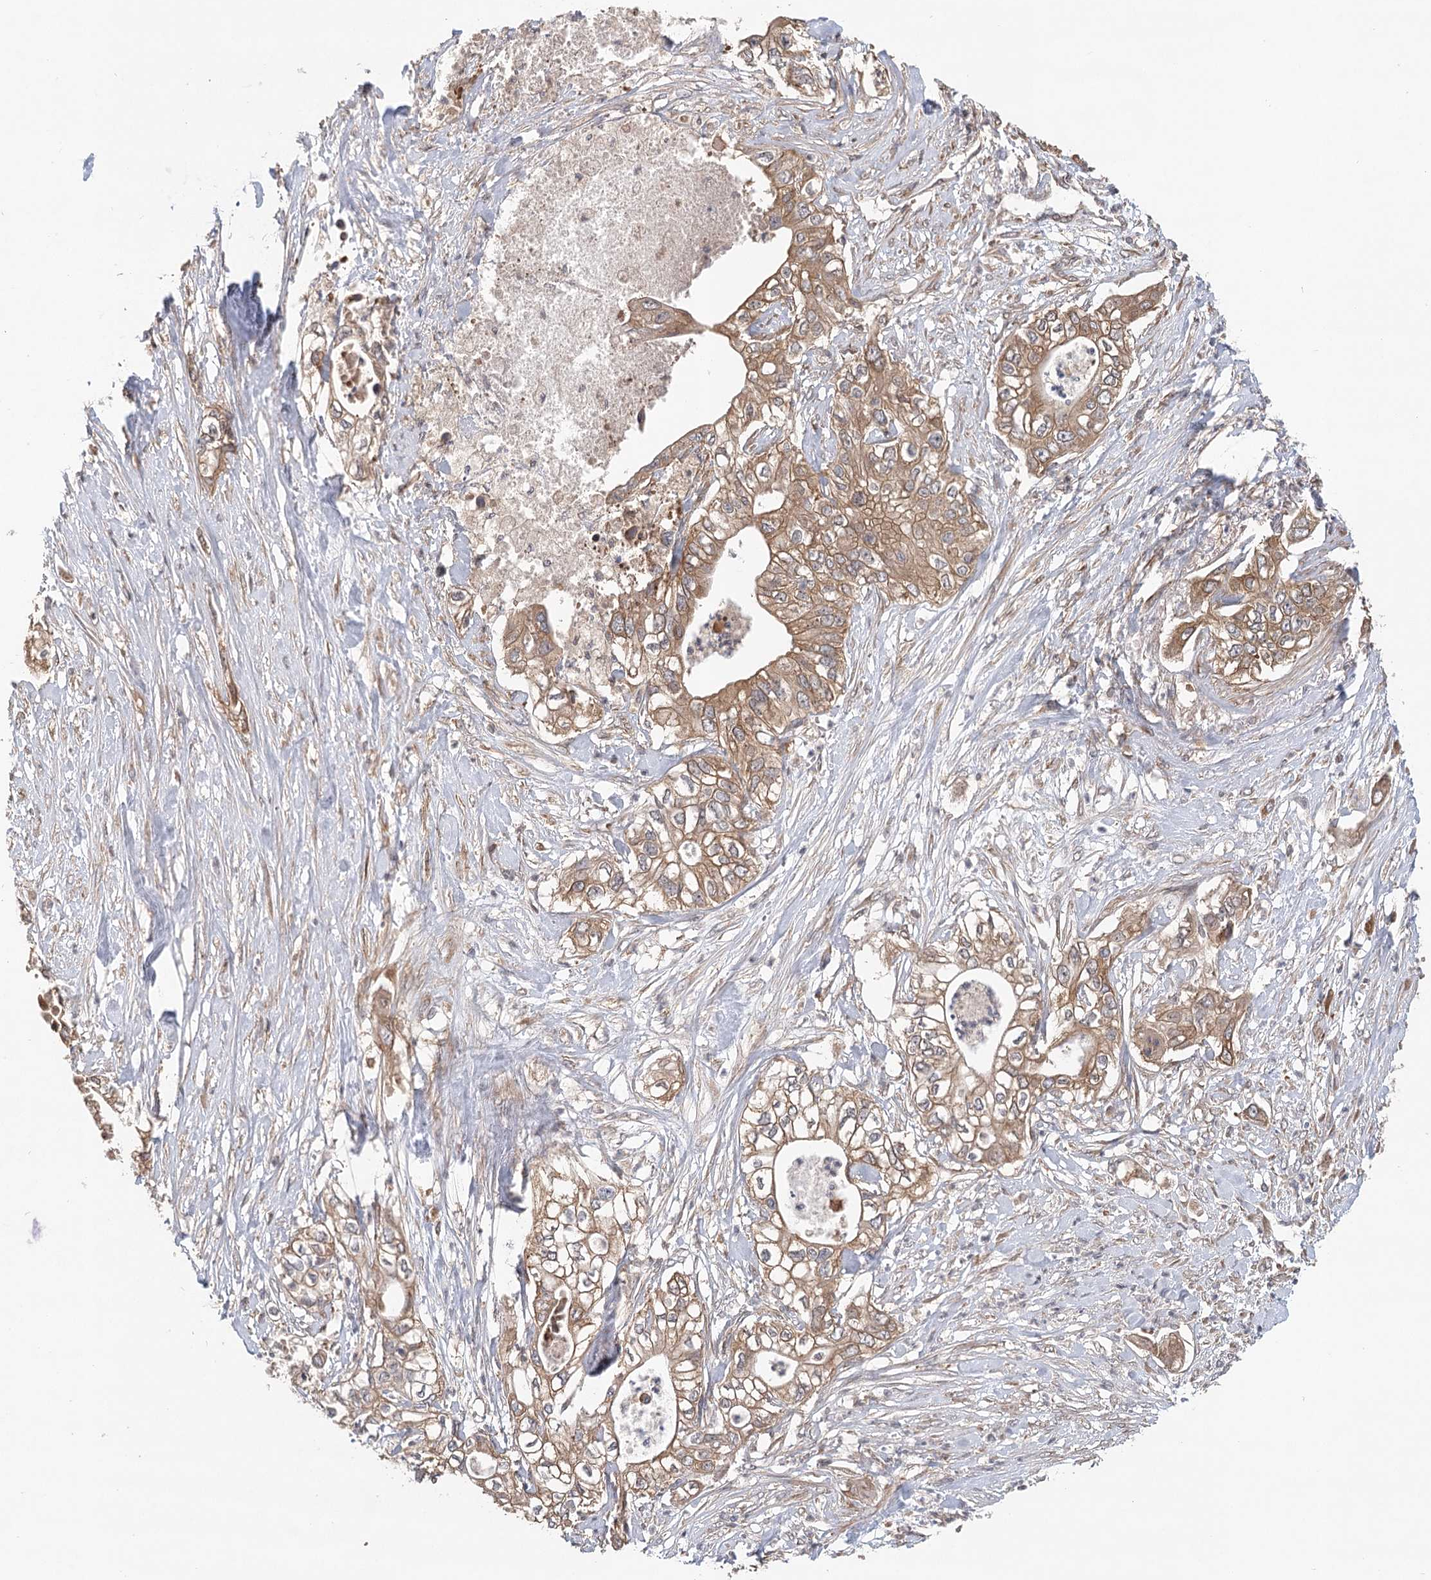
{"staining": {"intensity": "moderate", "quantity": ">75%", "location": "cytoplasmic/membranous"}, "tissue": "pancreatic cancer", "cell_type": "Tumor cells", "image_type": "cancer", "snomed": [{"axis": "morphology", "description": "Adenocarcinoma, NOS"}, {"axis": "topography", "description": "Pancreas"}], "caption": "A high-resolution micrograph shows IHC staining of pancreatic cancer (adenocarcinoma), which reveals moderate cytoplasmic/membranous expression in about >75% of tumor cells. (IHC, brightfield microscopy, high magnification).", "gene": "LSS", "patient": {"sex": "female", "age": 78}}